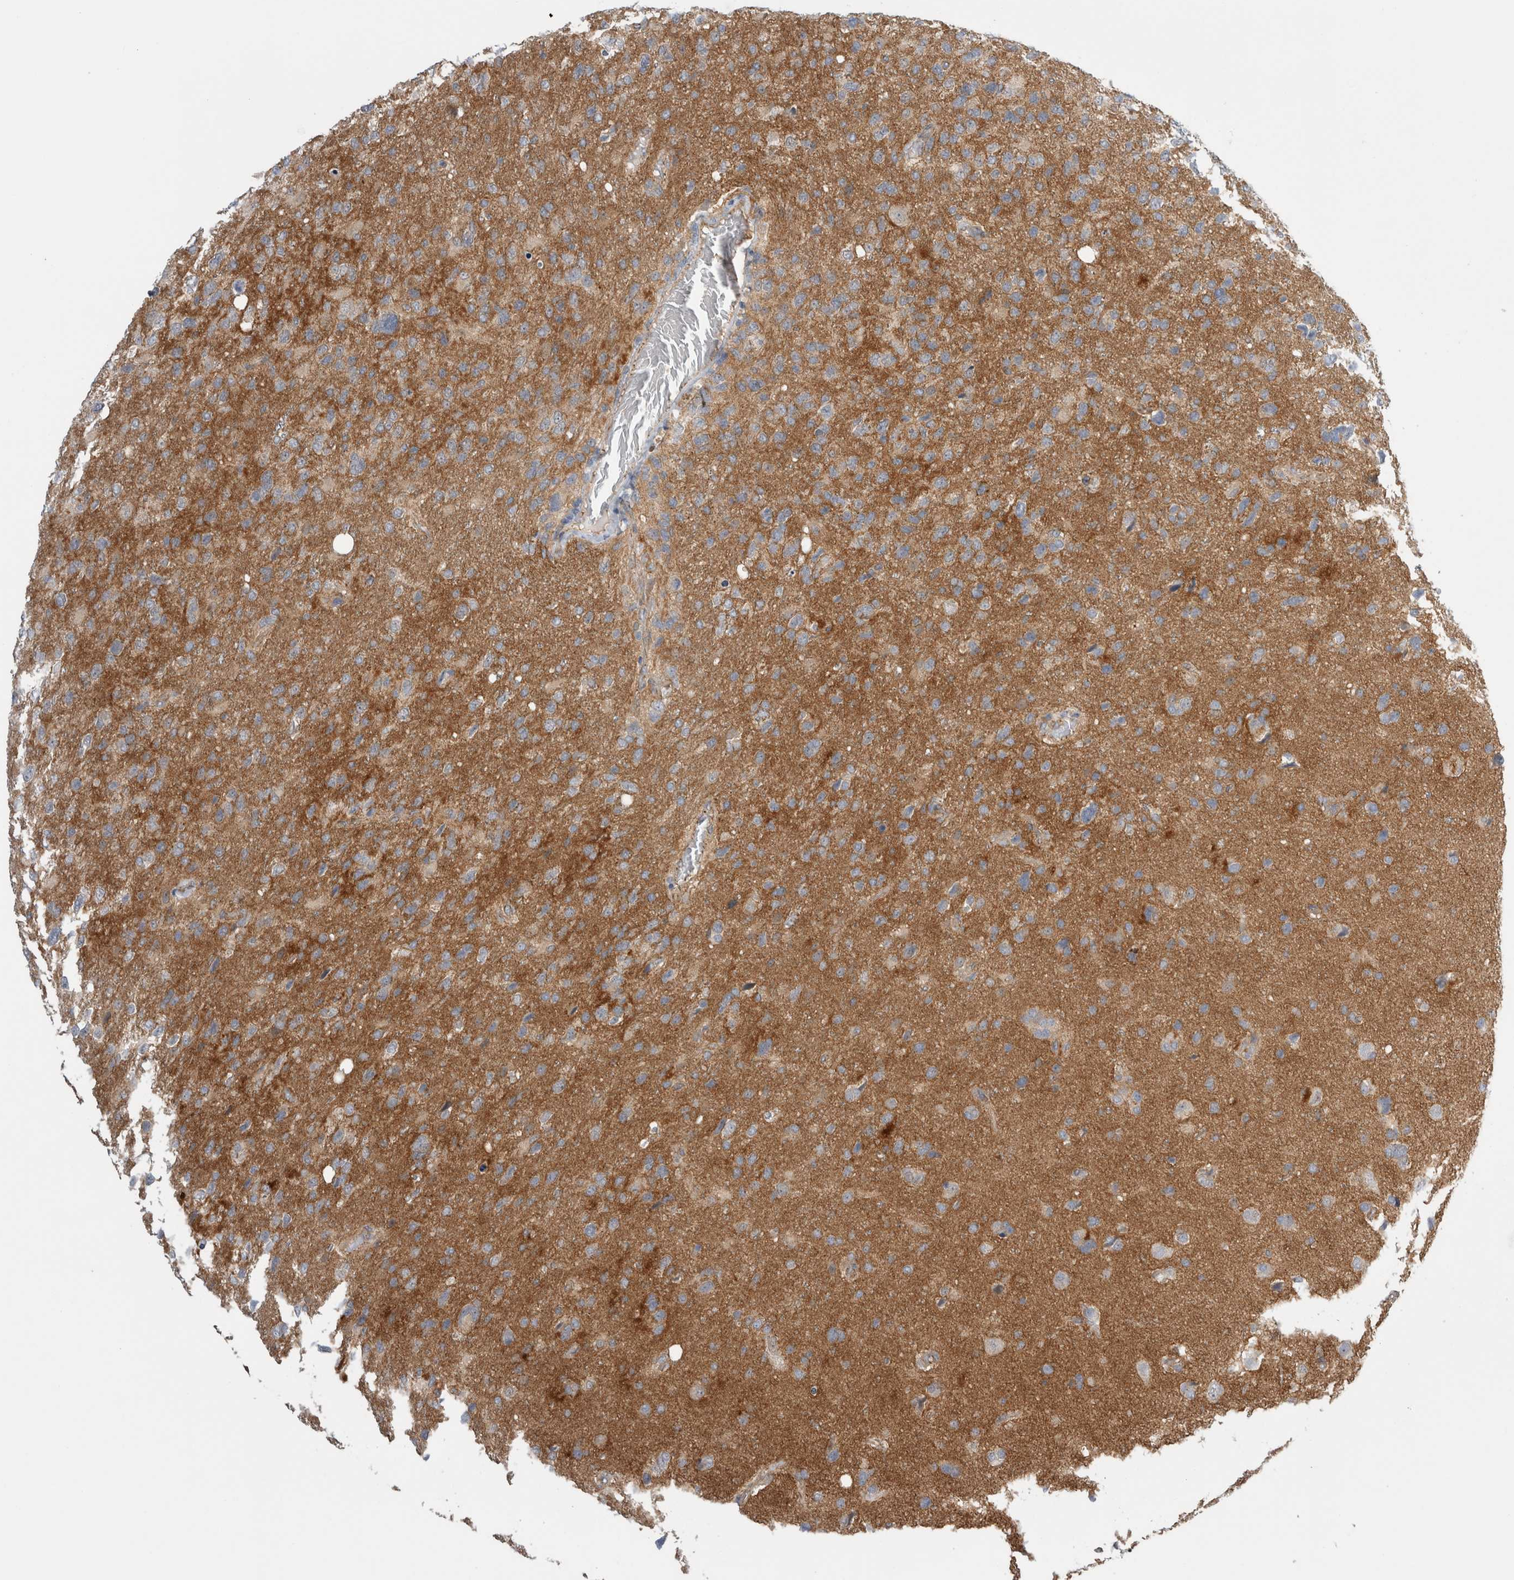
{"staining": {"intensity": "moderate", "quantity": "<25%", "location": "cytoplasmic/membranous"}, "tissue": "glioma", "cell_type": "Tumor cells", "image_type": "cancer", "snomed": [{"axis": "morphology", "description": "Glioma, malignant, High grade"}, {"axis": "topography", "description": "Brain"}], "caption": "High-grade glioma (malignant) tissue shows moderate cytoplasmic/membranous expression in about <25% of tumor cells (Stains: DAB in brown, nuclei in blue, Microscopy: brightfield microscopy at high magnification).", "gene": "TAFA5", "patient": {"sex": "female", "age": 58}}